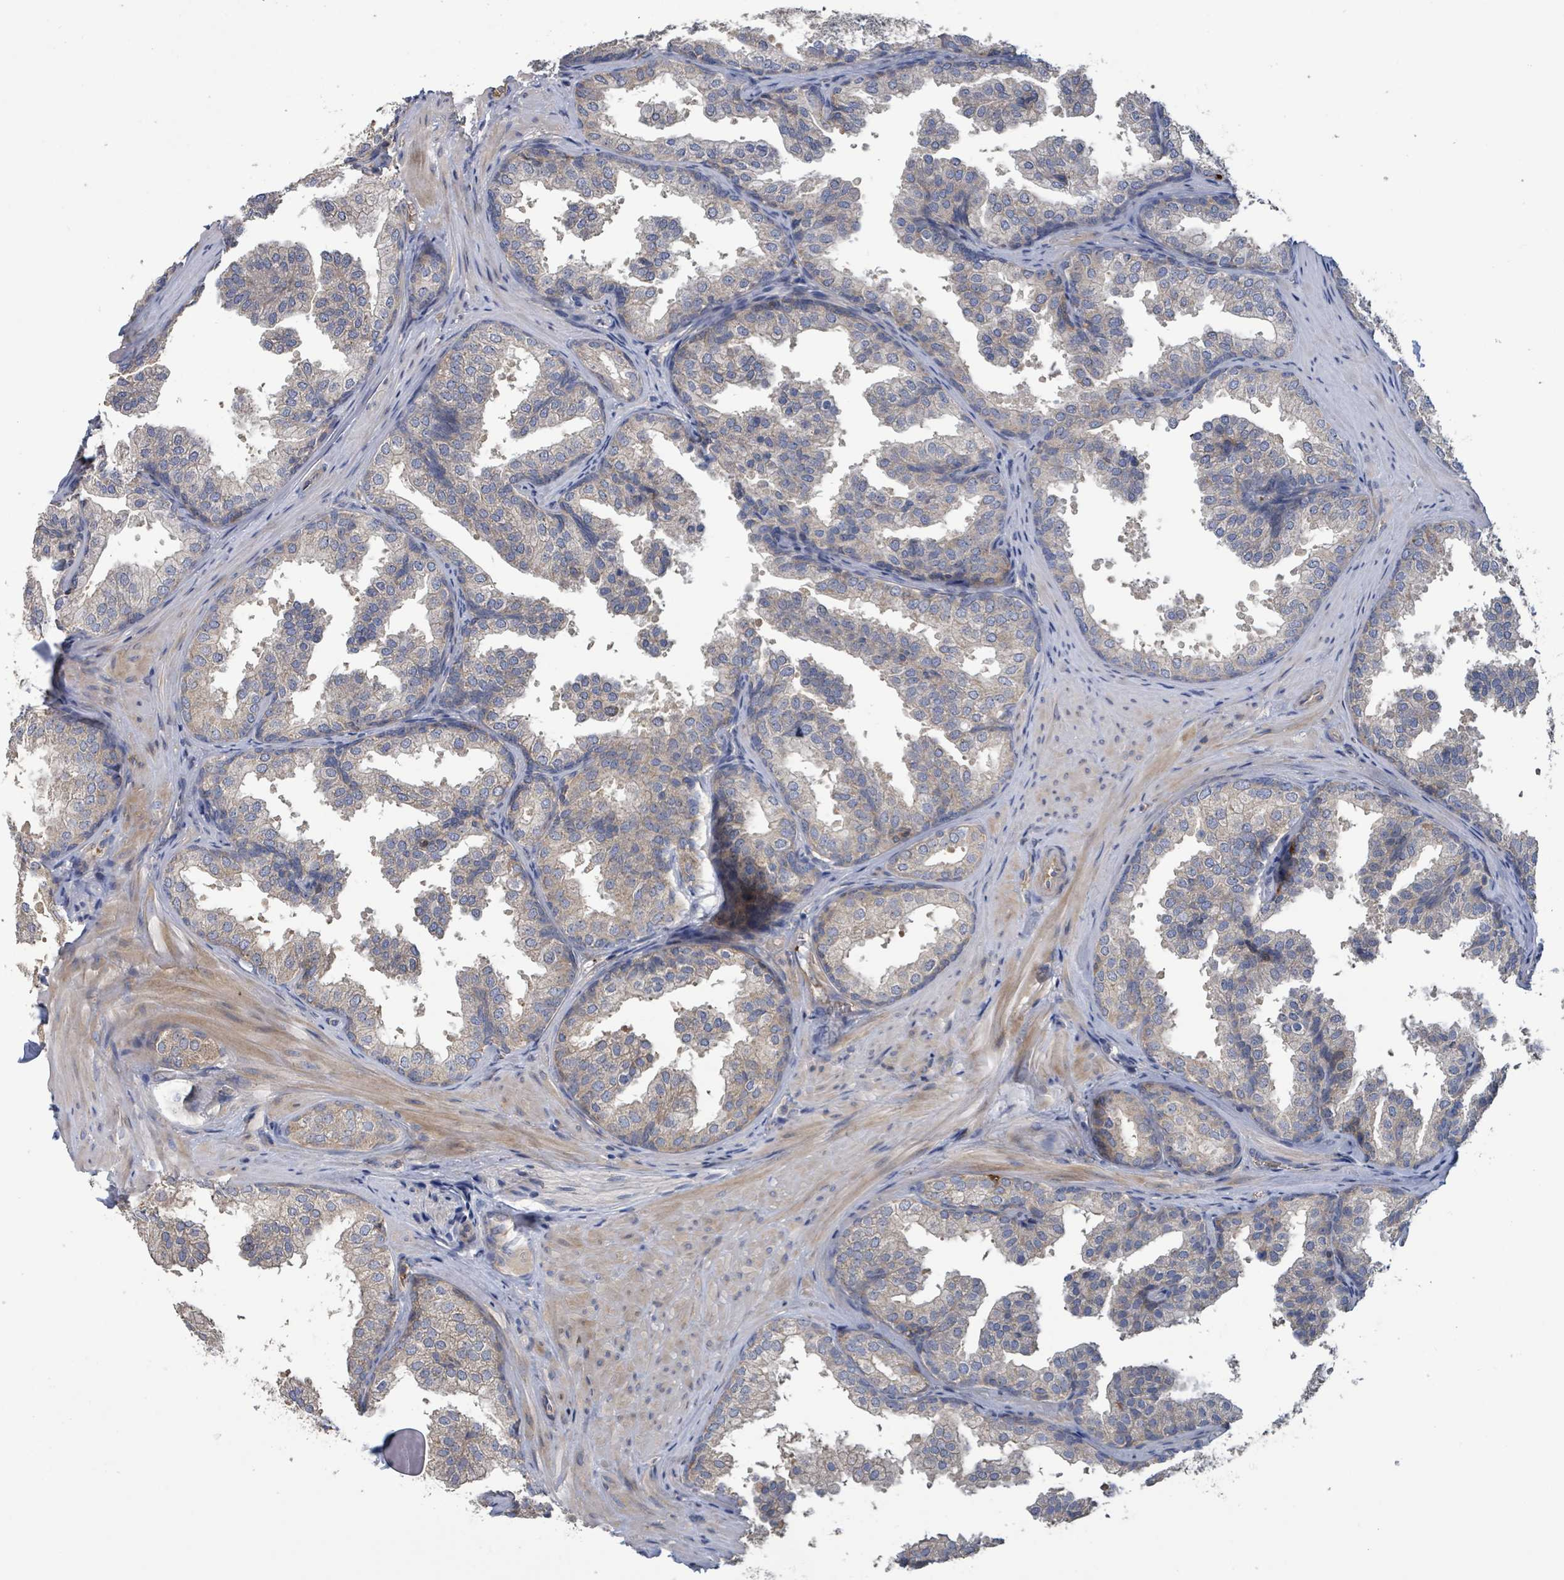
{"staining": {"intensity": "moderate", "quantity": "25%-75%", "location": "cytoplasmic/membranous"}, "tissue": "prostate", "cell_type": "Glandular cells", "image_type": "normal", "snomed": [{"axis": "morphology", "description": "Normal tissue, NOS"}, {"axis": "topography", "description": "Prostate"}], "caption": "Approximately 25%-75% of glandular cells in unremarkable human prostate demonstrate moderate cytoplasmic/membranous protein expression as visualized by brown immunohistochemical staining.", "gene": "PLAAT1", "patient": {"sex": "male", "age": 37}}